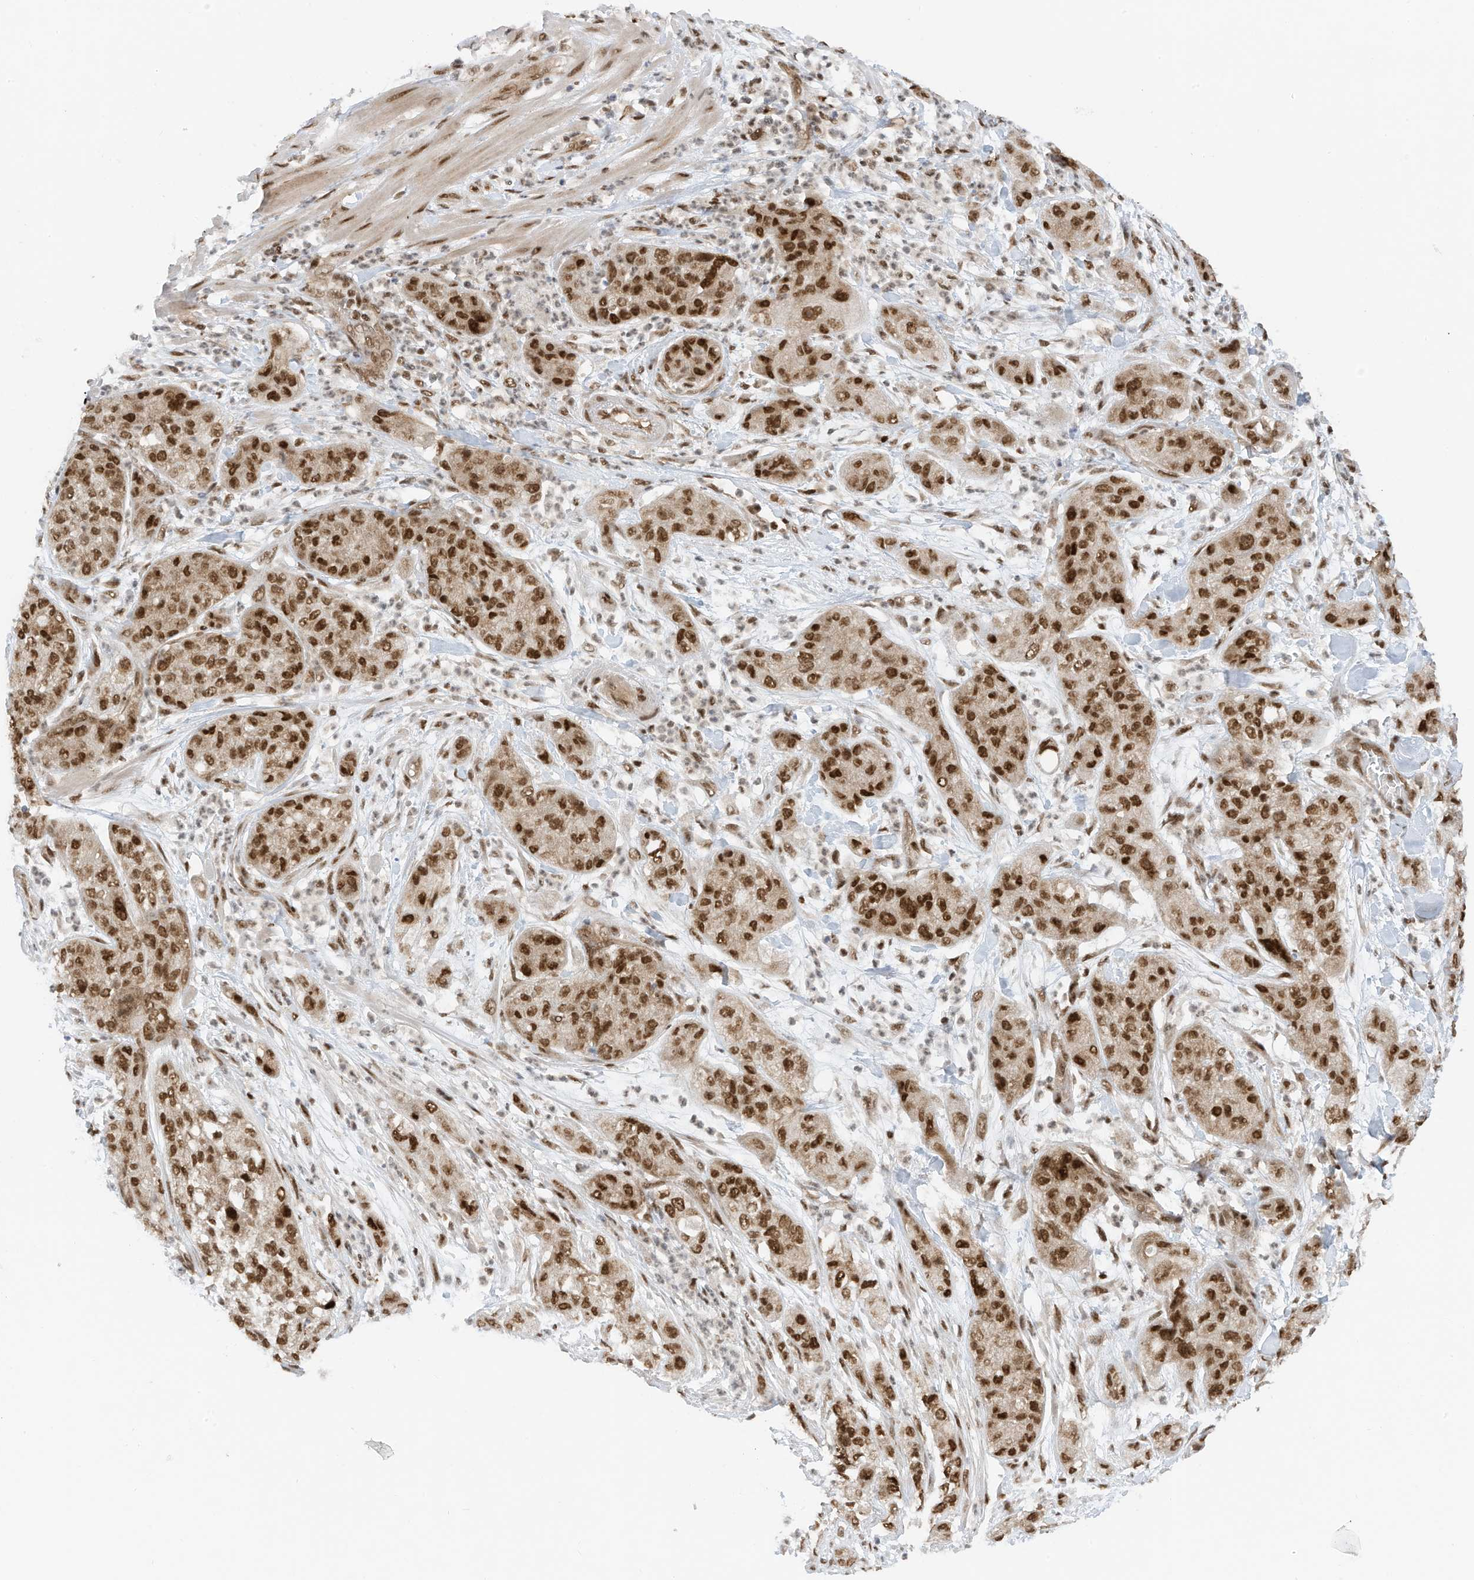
{"staining": {"intensity": "strong", "quantity": ">75%", "location": "nuclear"}, "tissue": "pancreatic cancer", "cell_type": "Tumor cells", "image_type": "cancer", "snomed": [{"axis": "morphology", "description": "Adenocarcinoma, NOS"}, {"axis": "topography", "description": "Pancreas"}], "caption": "Protein analysis of adenocarcinoma (pancreatic) tissue reveals strong nuclear positivity in approximately >75% of tumor cells. The staining is performed using DAB (3,3'-diaminobenzidine) brown chromogen to label protein expression. The nuclei are counter-stained blue using hematoxylin.", "gene": "AURKAIP1", "patient": {"sex": "female", "age": 78}}